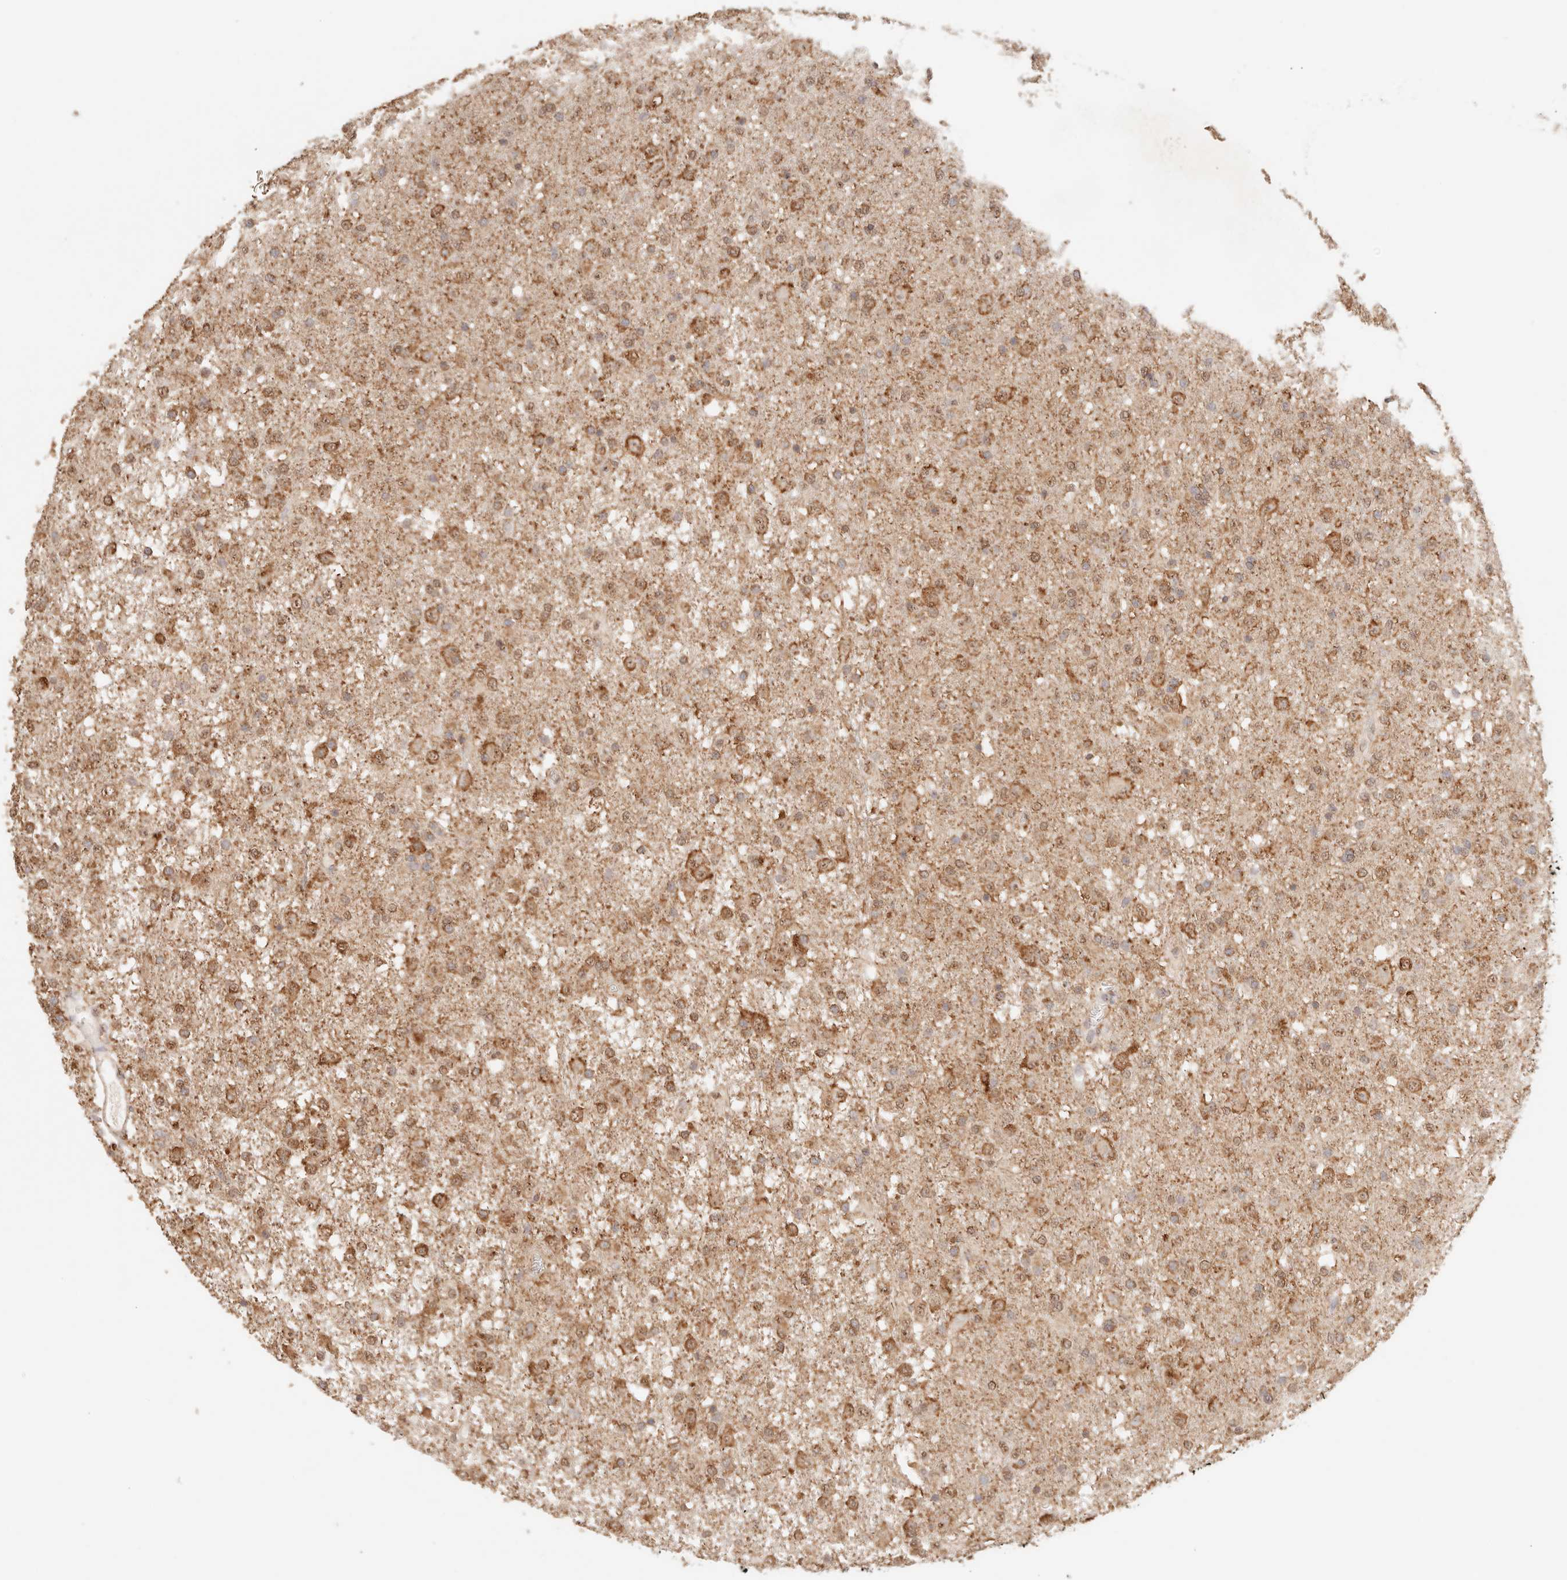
{"staining": {"intensity": "moderate", "quantity": ">75%", "location": "cytoplasmic/membranous"}, "tissue": "glioma", "cell_type": "Tumor cells", "image_type": "cancer", "snomed": [{"axis": "morphology", "description": "Glioma, malignant, Low grade"}, {"axis": "topography", "description": "Brain"}], "caption": "A micrograph of human glioma stained for a protein shows moderate cytoplasmic/membranous brown staining in tumor cells.", "gene": "IL1R2", "patient": {"sex": "male", "age": 65}}